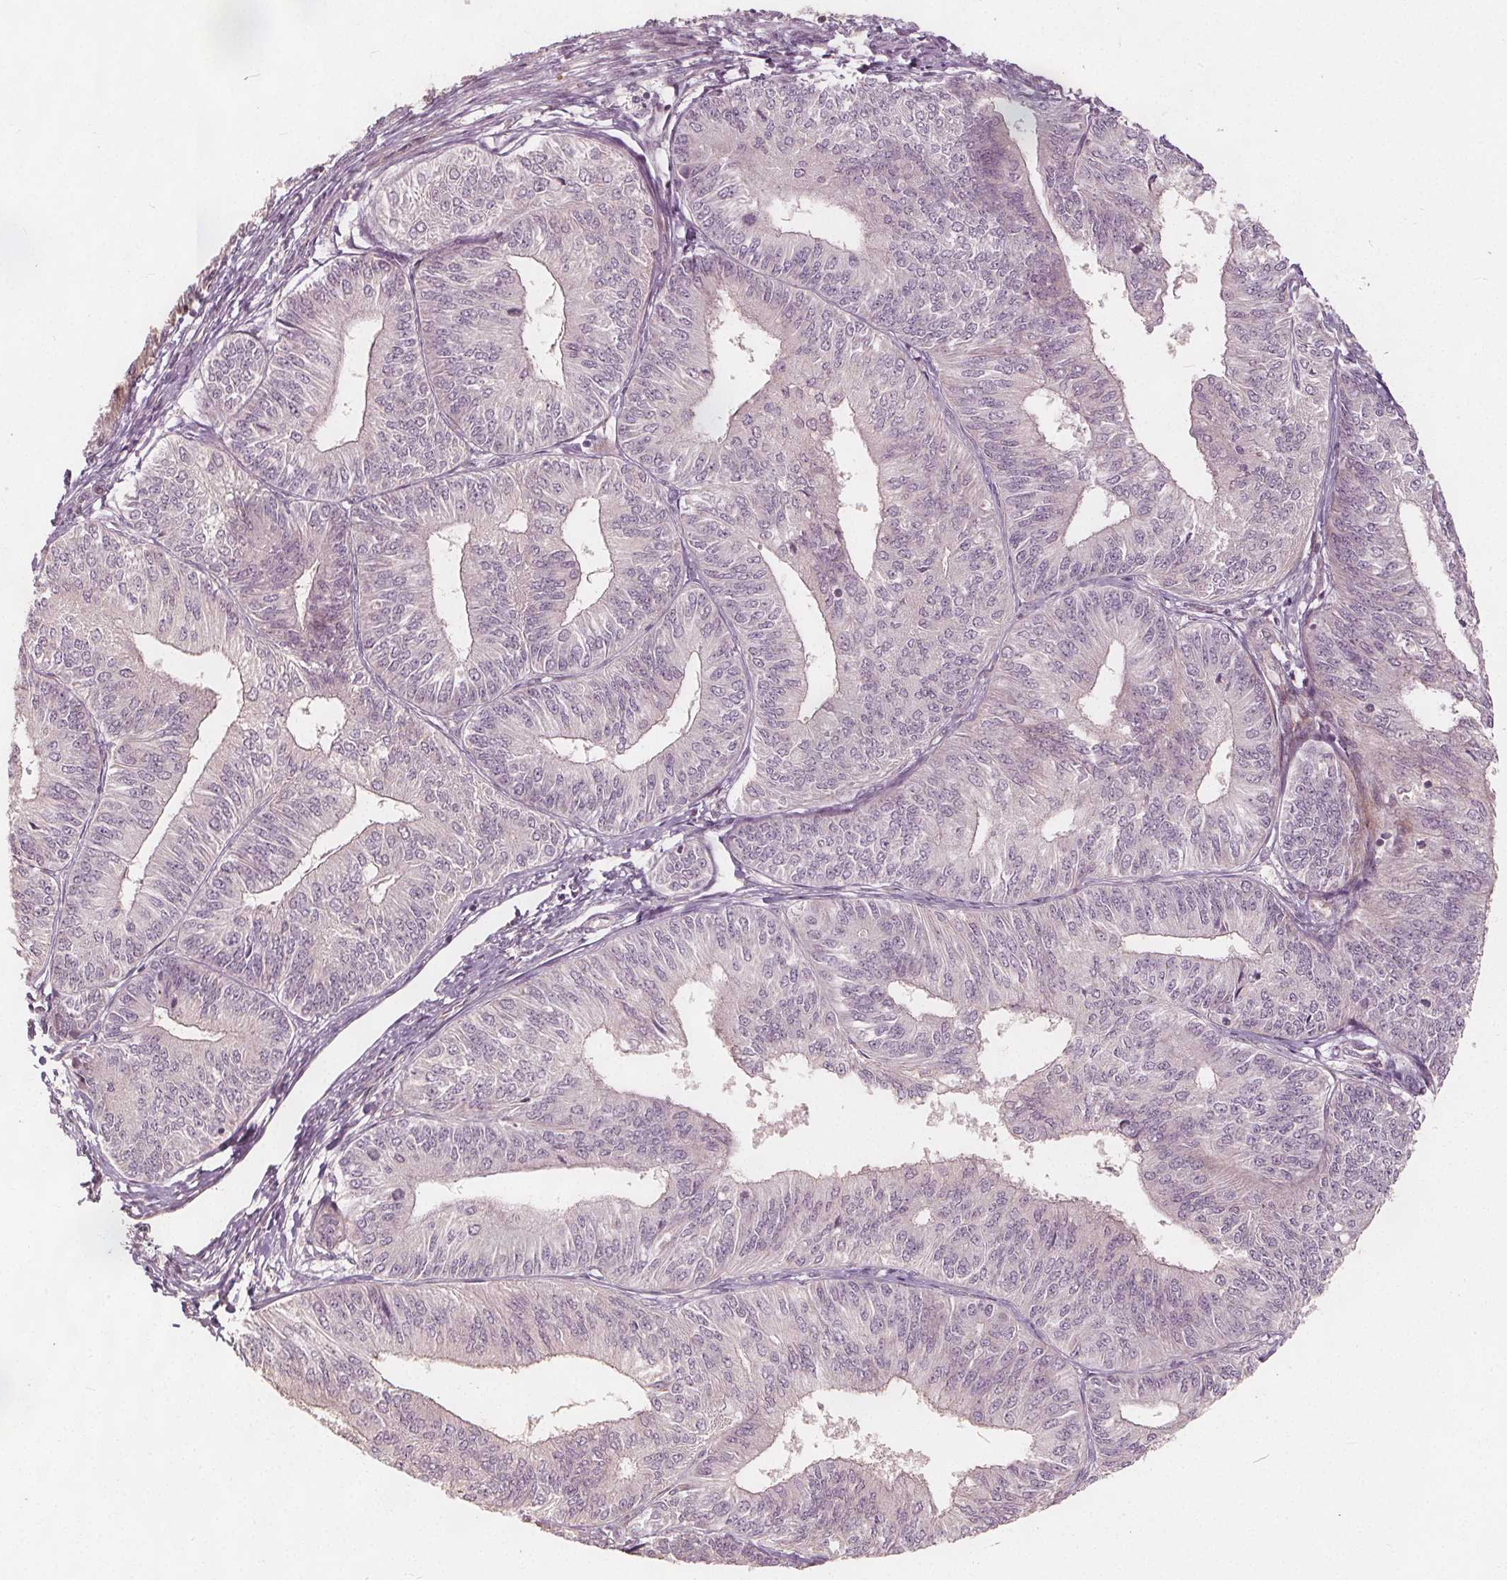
{"staining": {"intensity": "negative", "quantity": "none", "location": "none"}, "tissue": "endometrial cancer", "cell_type": "Tumor cells", "image_type": "cancer", "snomed": [{"axis": "morphology", "description": "Adenocarcinoma, NOS"}, {"axis": "topography", "description": "Endometrium"}], "caption": "High magnification brightfield microscopy of endometrial adenocarcinoma stained with DAB (brown) and counterstained with hematoxylin (blue): tumor cells show no significant staining.", "gene": "PTPRT", "patient": {"sex": "female", "age": 58}}